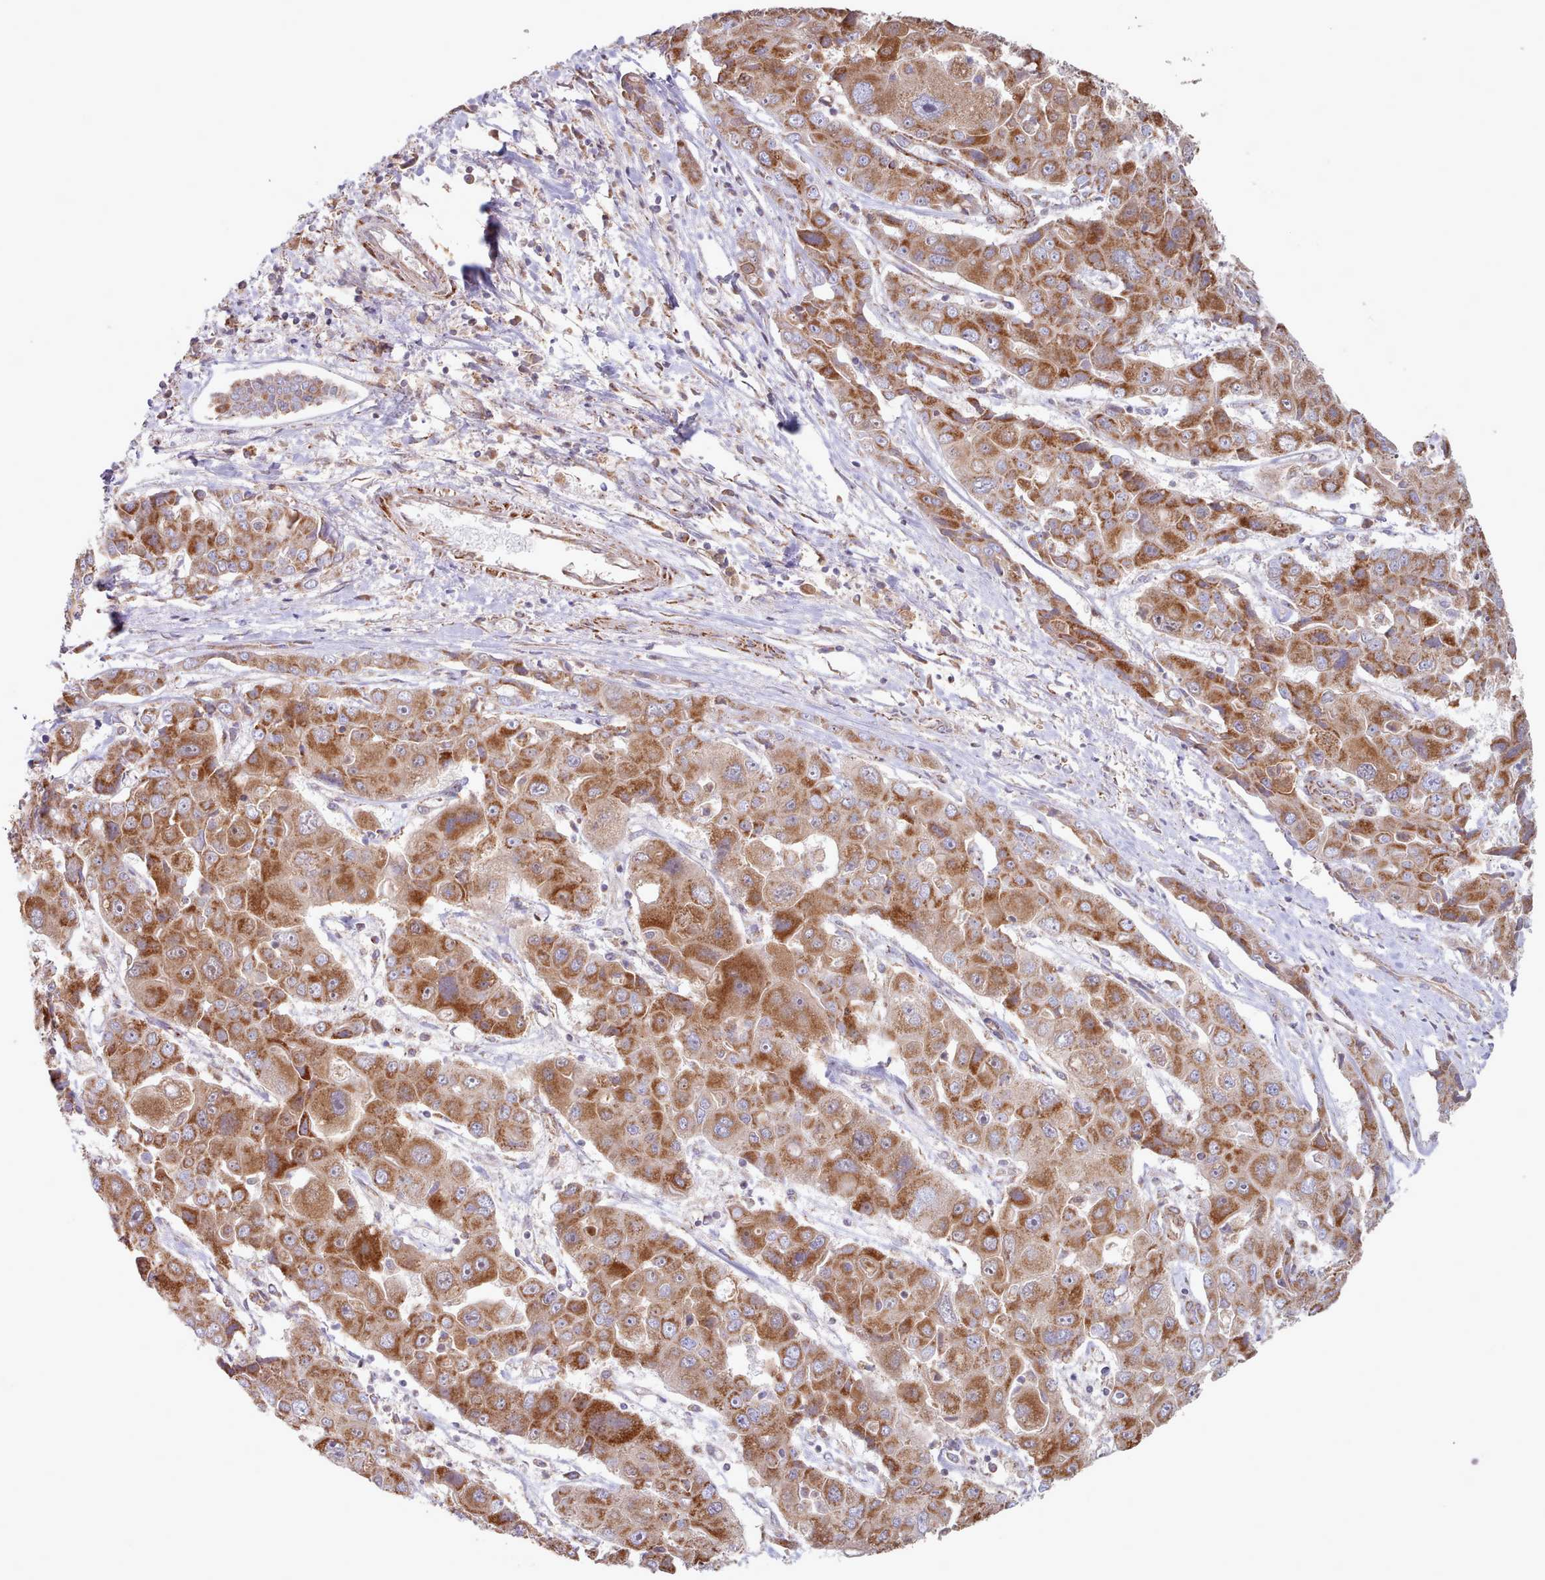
{"staining": {"intensity": "strong", "quantity": ">75%", "location": "cytoplasmic/membranous"}, "tissue": "liver cancer", "cell_type": "Tumor cells", "image_type": "cancer", "snomed": [{"axis": "morphology", "description": "Cholangiocarcinoma"}, {"axis": "topography", "description": "Liver"}], "caption": "Cholangiocarcinoma (liver) stained with DAB IHC demonstrates high levels of strong cytoplasmic/membranous expression in about >75% of tumor cells.", "gene": "HSDL2", "patient": {"sex": "male", "age": 67}}